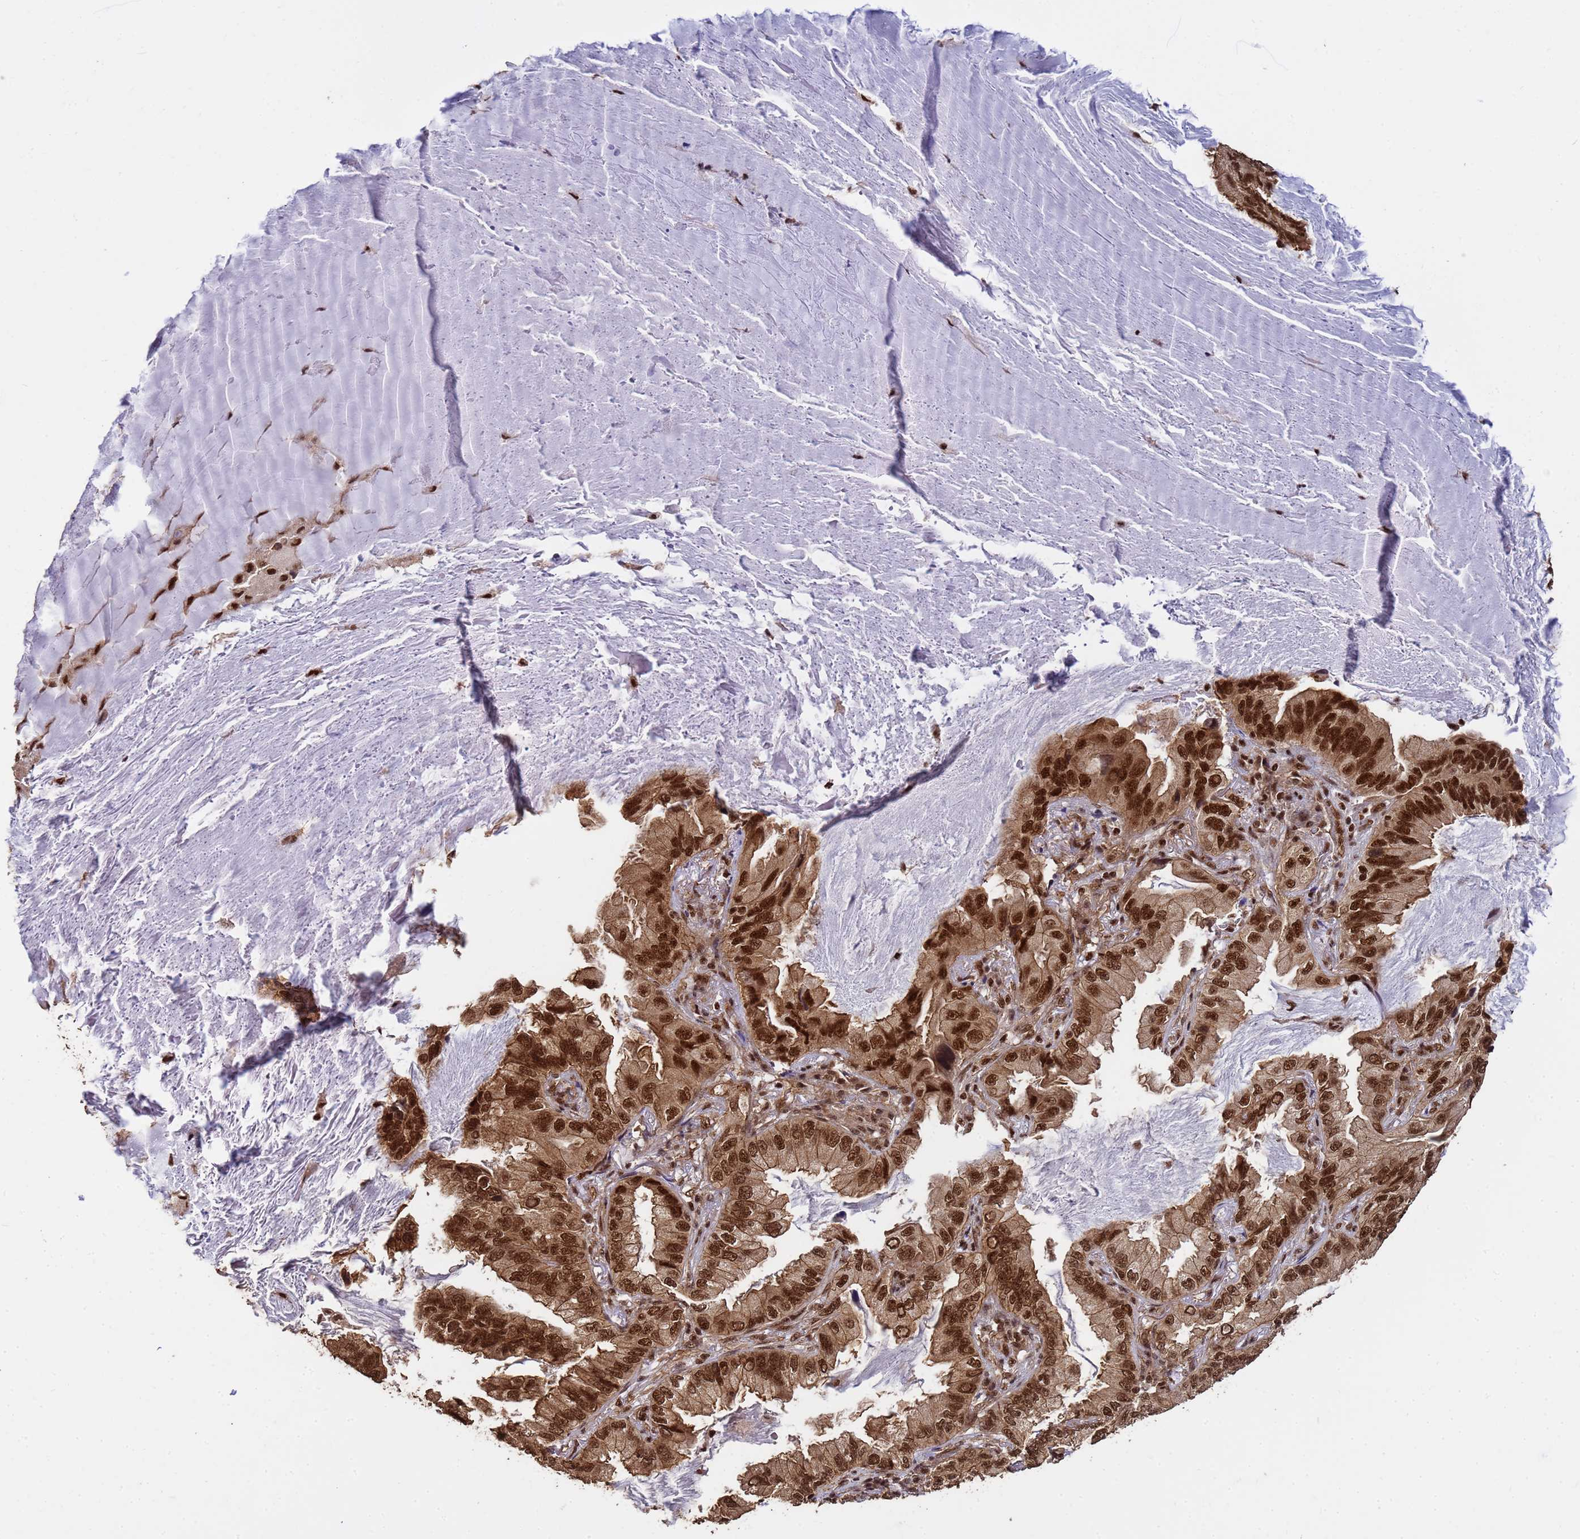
{"staining": {"intensity": "strong", "quantity": ">75%", "location": "cytoplasmic/membranous,nuclear"}, "tissue": "lung cancer", "cell_type": "Tumor cells", "image_type": "cancer", "snomed": [{"axis": "morphology", "description": "Adenocarcinoma, NOS"}, {"axis": "topography", "description": "Lung"}], "caption": "Immunohistochemical staining of lung cancer (adenocarcinoma) demonstrates high levels of strong cytoplasmic/membranous and nuclear protein positivity in about >75% of tumor cells.", "gene": "SYF2", "patient": {"sex": "female", "age": 69}}